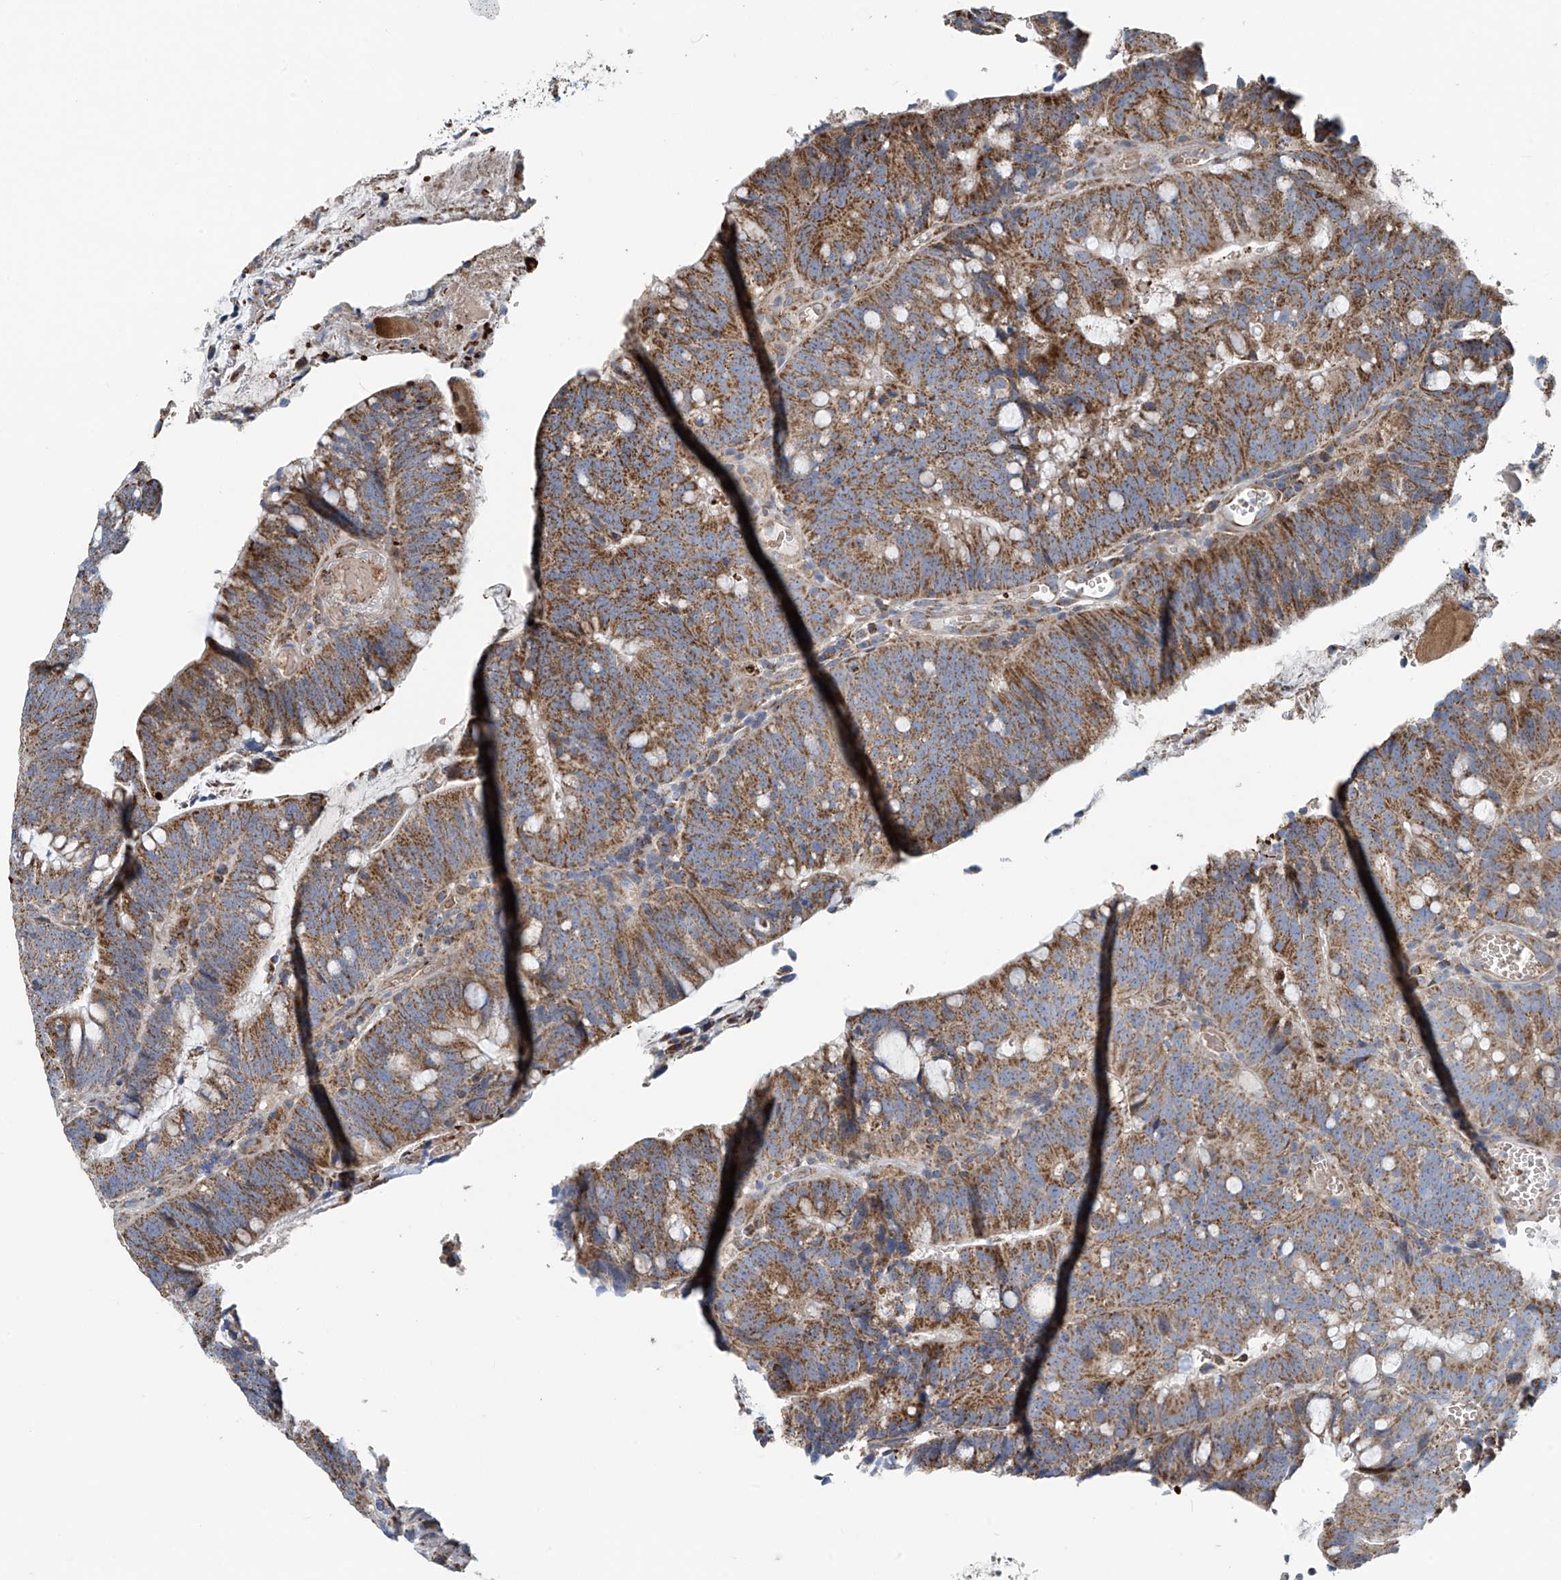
{"staining": {"intensity": "moderate", "quantity": ">75%", "location": "cytoplasmic/membranous"}, "tissue": "colorectal cancer", "cell_type": "Tumor cells", "image_type": "cancer", "snomed": [{"axis": "morphology", "description": "Adenocarcinoma, NOS"}, {"axis": "topography", "description": "Colon"}], "caption": "Adenocarcinoma (colorectal) stained with a brown dye displays moderate cytoplasmic/membranous positive expression in approximately >75% of tumor cells.", "gene": "COMMD1", "patient": {"sex": "female", "age": 66}}